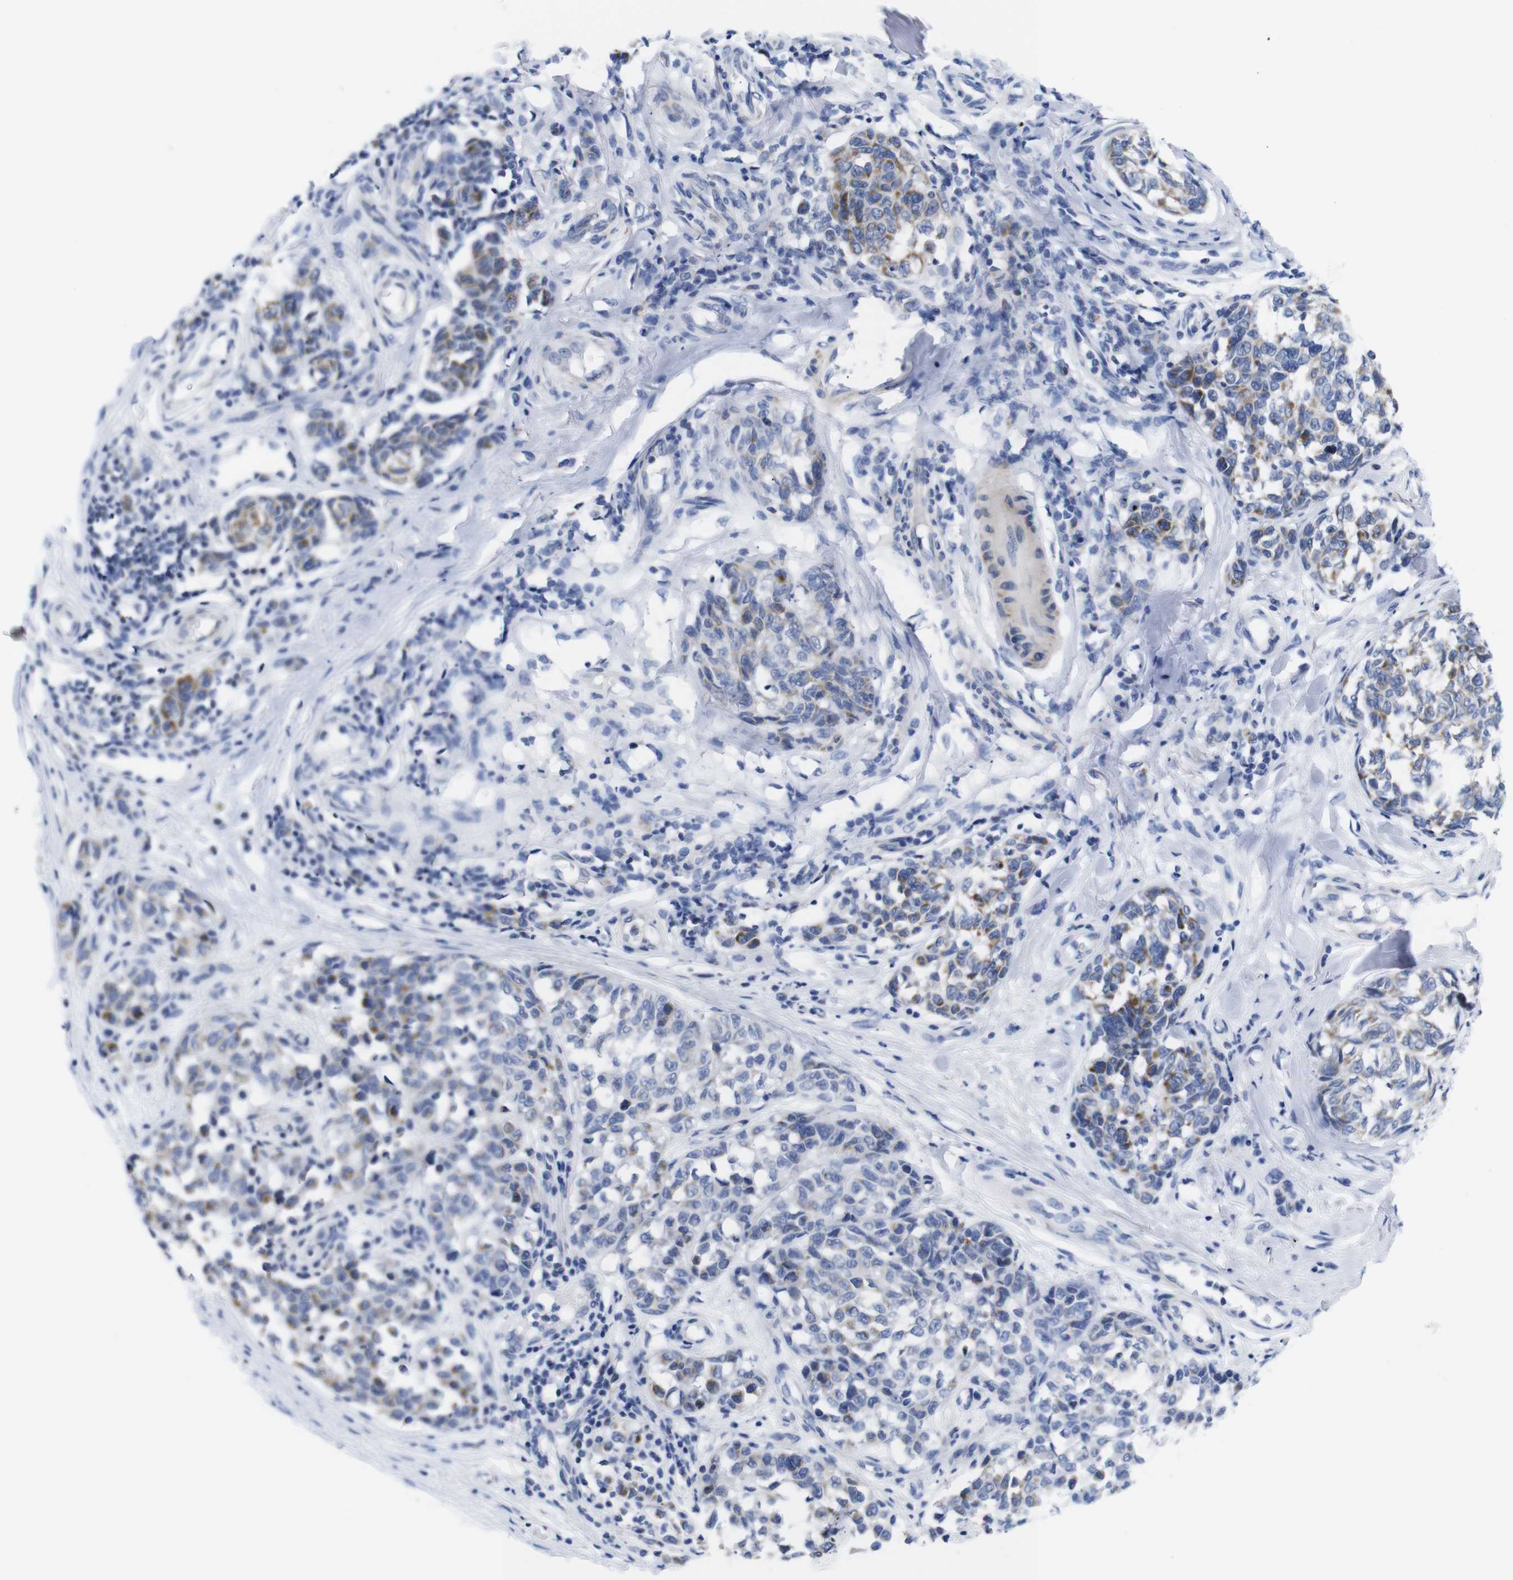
{"staining": {"intensity": "moderate", "quantity": "<25%", "location": "cytoplasmic/membranous"}, "tissue": "melanoma", "cell_type": "Tumor cells", "image_type": "cancer", "snomed": [{"axis": "morphology", "description": "Malignant melanoma, NOS"}, {"axis": "topography", "description": "Skin"}], "caption": "Malignant melanoma stained for a protein (brown) reveals moderate cytoplasmic/membranous positive positivity in approximately <25% of tumor cells.", "gene": "LRRC55", "patient": {"sex": "female", "age": 64}}